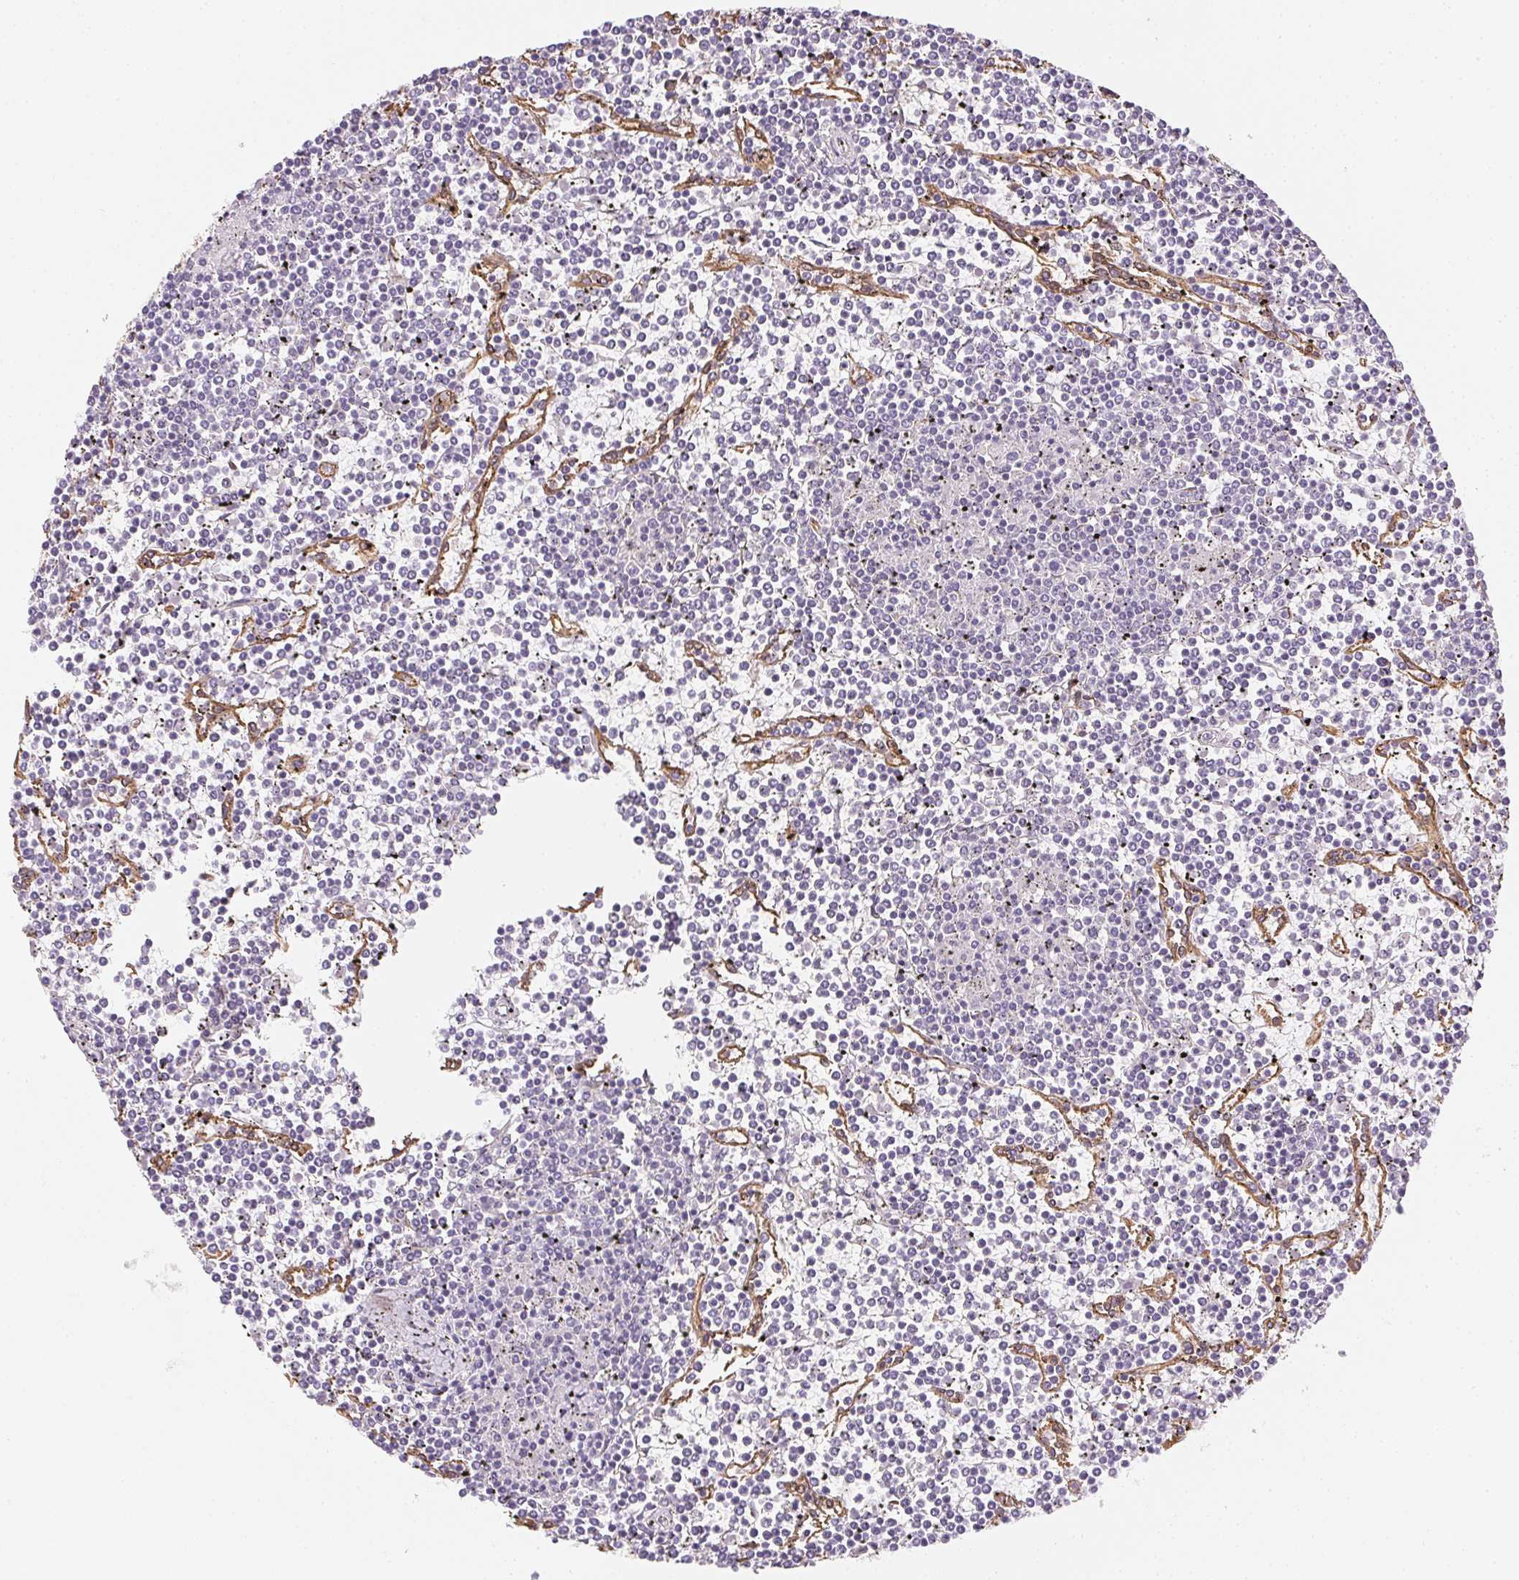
{"staining": {"intensity": "negative", "quantity": "none", "location": "none"}, "tissue": "lymphoma", "cell_type": "Tumor cells", "image_type": "cancer", "snomed": [{"axis": "morphology", "description": "Malignant lymphoma, non-Hodgkin's type, Low grade"}, {"axis": "topography", "description": "Spleen"}], "caption": "Immunohistochemistry image of neoplastic tissue: human lymphoma stained with DAB (3,3'-diaminobenzidine) reveals no significant protein positivity in tumor cells. (DAB (3,3'-diaminobenzidine) immunohistochemistry visualized using brightfield microscopy, high magnification).", "gene": "RSBN1", "patient": {"sex": "female", "age": 19}}